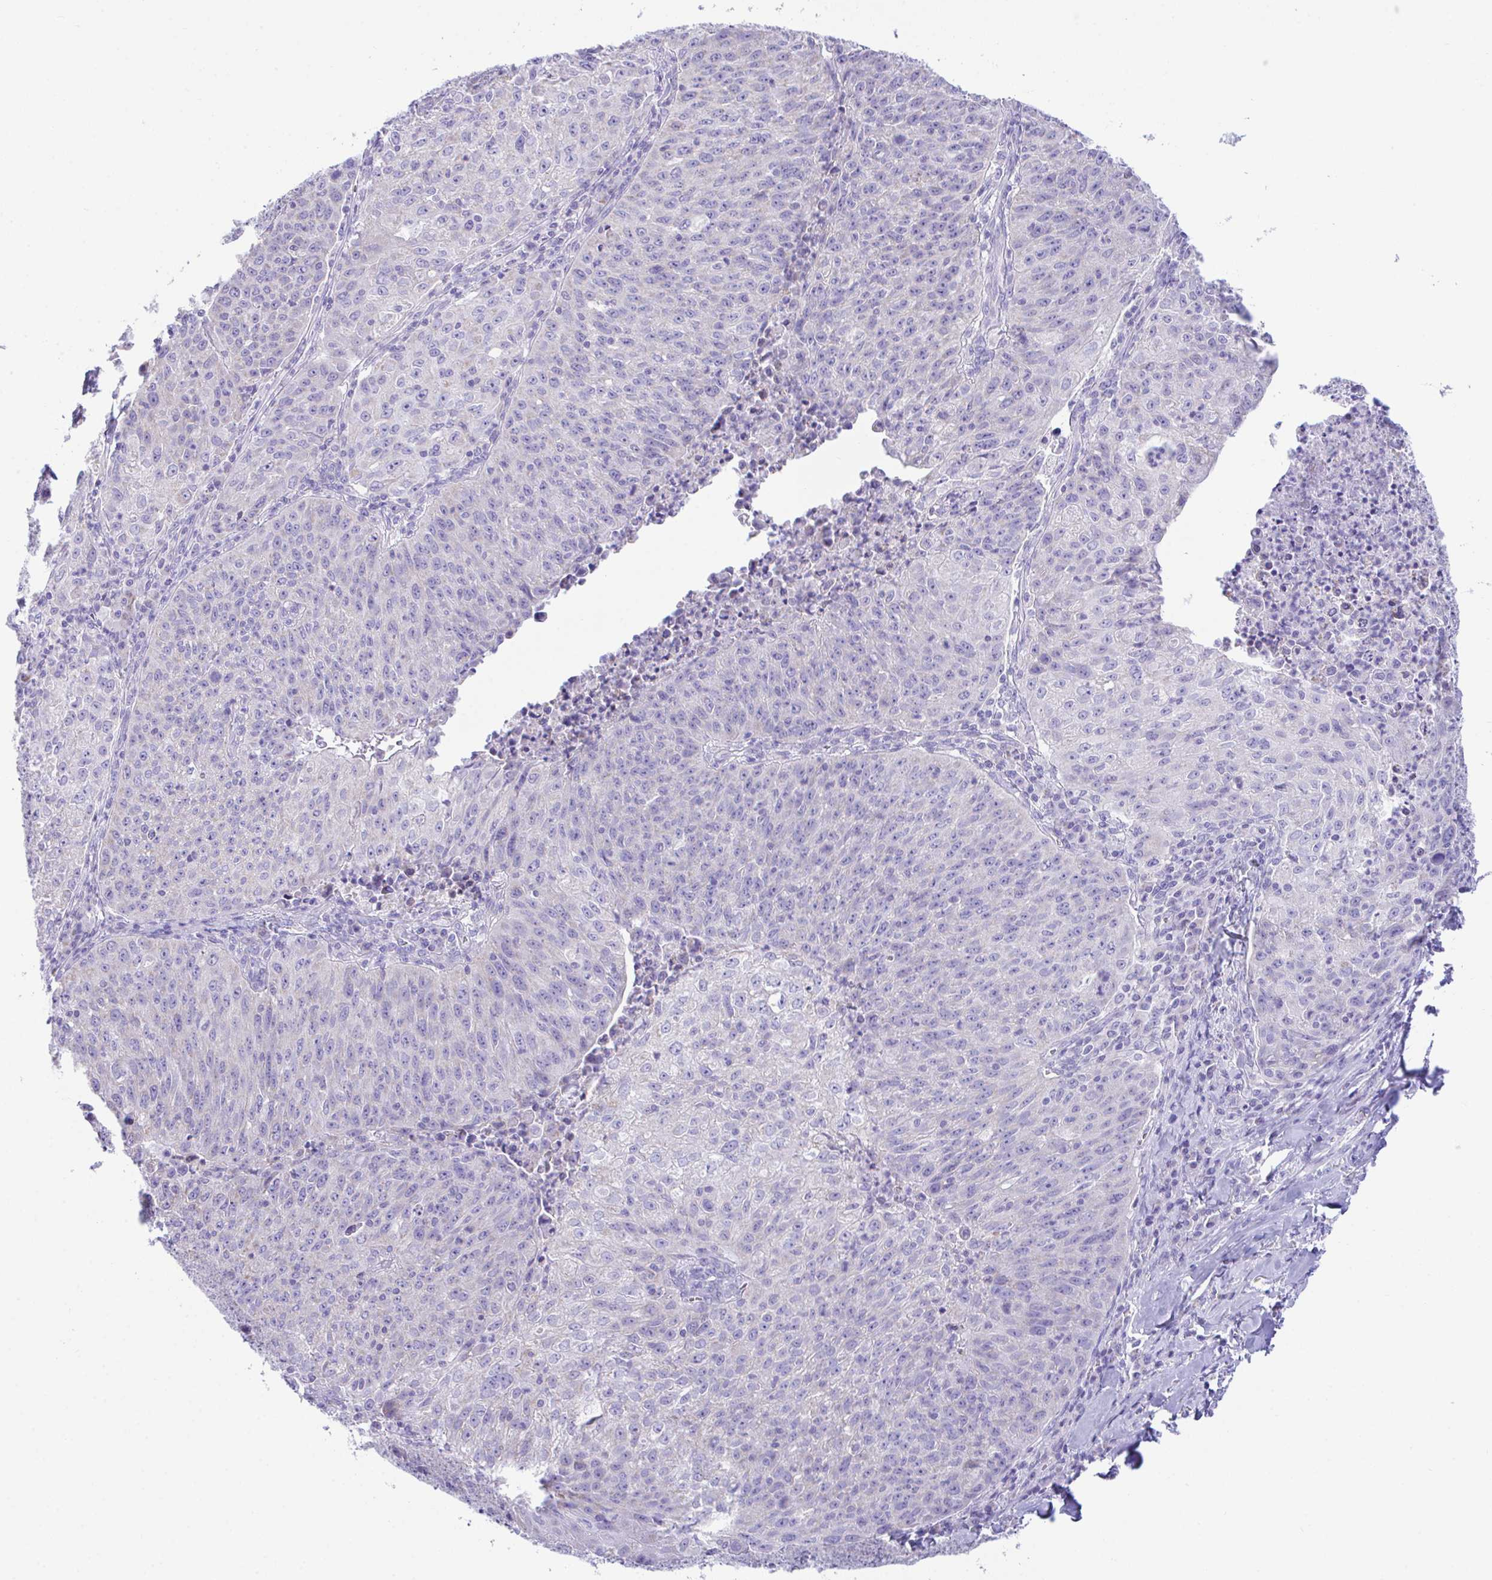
{"staining": {"intensity": "negative", "quantity": "none", "location": "none"}, "tissue": "lung cancer", "cell_type": "Tumor cells", "image_type": "cancer", "snomed": [{"axis": "morphology", "description": "Squamous cell carcinoma, NOS"}, {"axis": "morphology", "description": "Squamous cell carcinoma, metastatic, NOS"}, {"axis": "topography", "description": "Bronchus"}, {"axis": "topography", "description": "Lung"}], "caption": "Lung cancer stained for a protein using immunohistochemistry (IHC) exhibits no positivity tumor cells.", "gene": "NLRP8", "patient": {"sex": "male", "age": 62}}